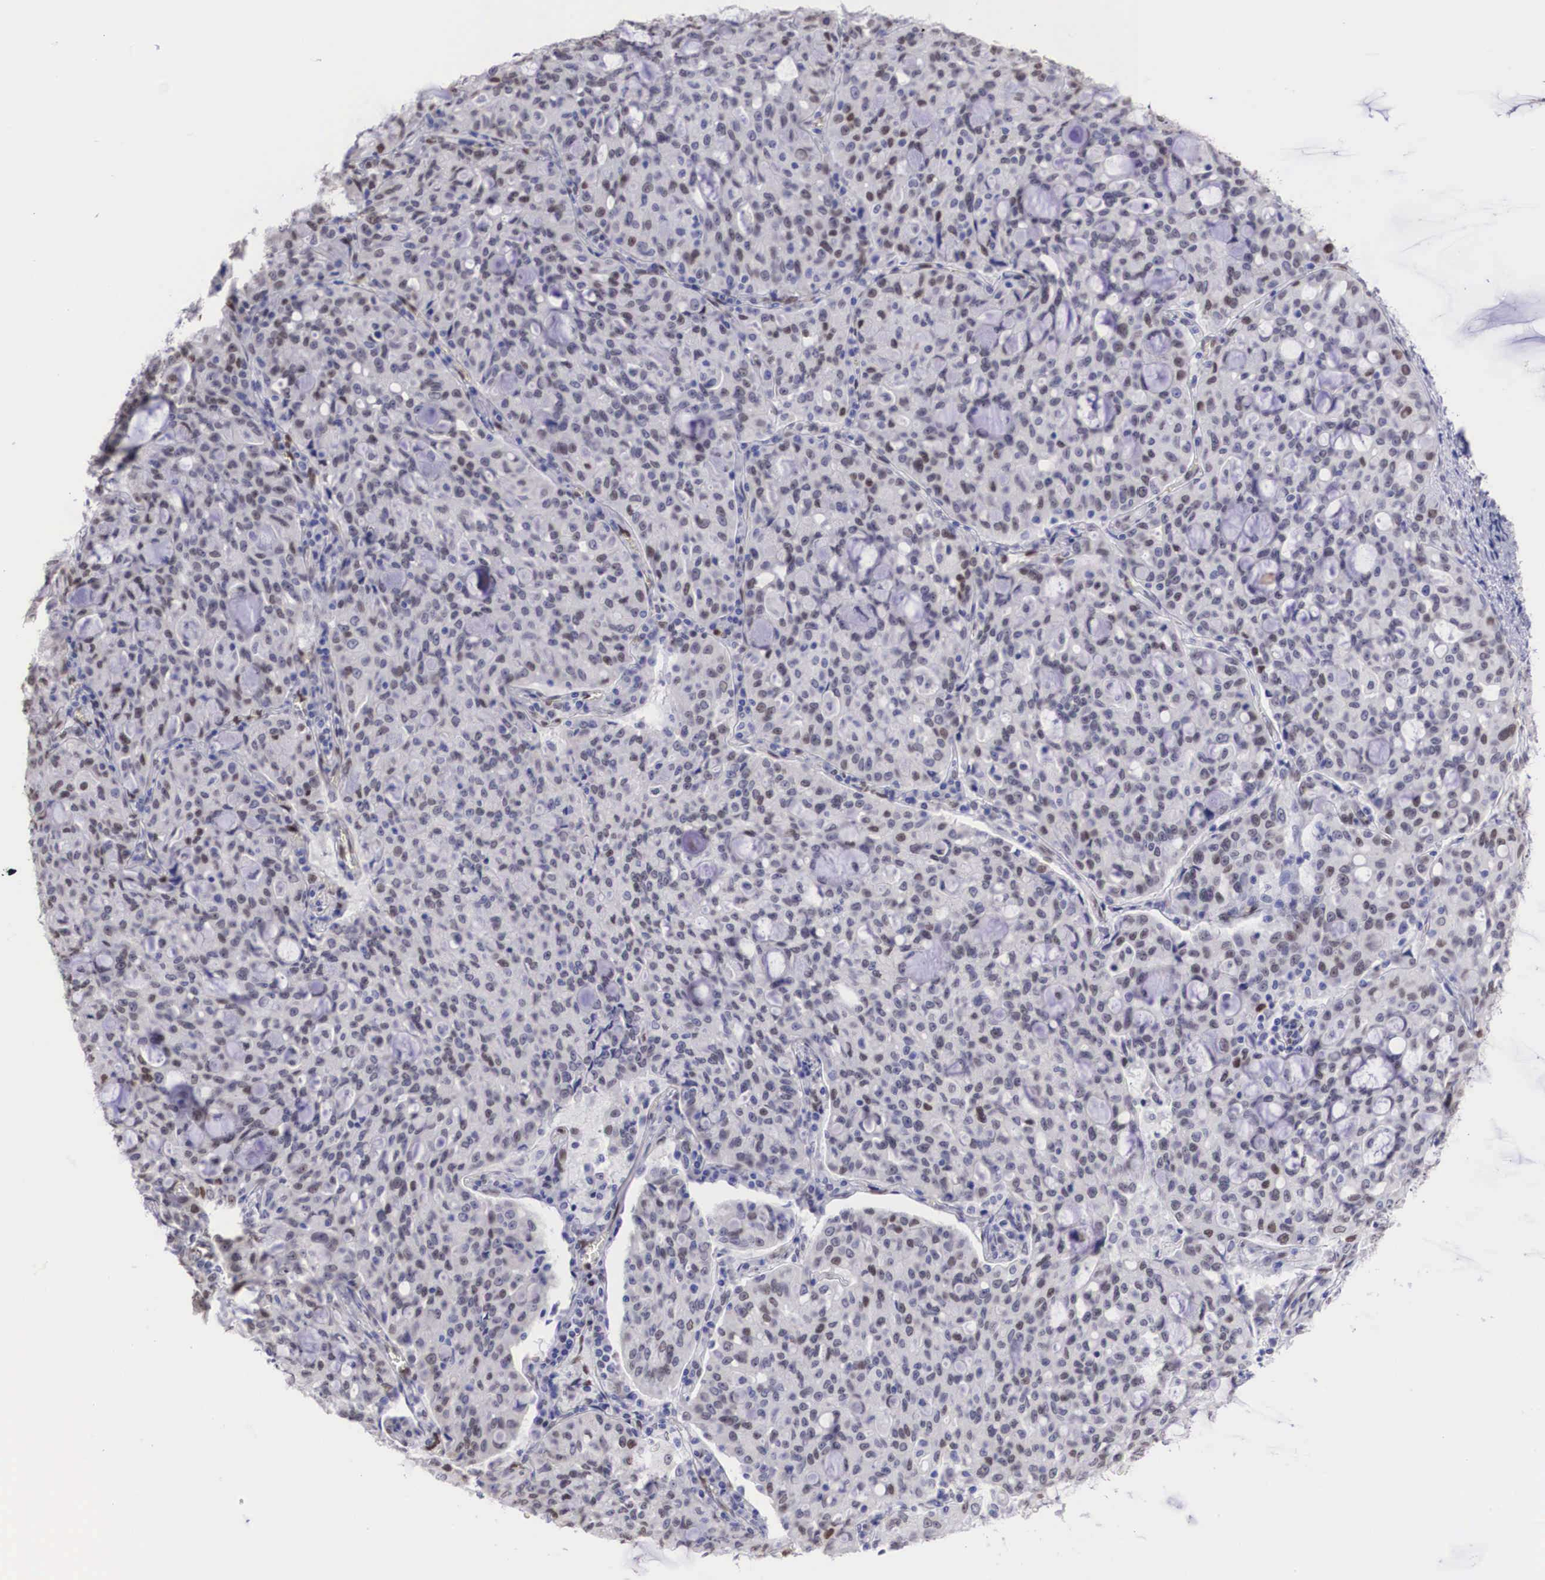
{"staining": {"intensity": "weak", "quantity": "<25%", "location": "nuclear"}, "tissue": "lung cancer", "cell_type": "Tumor cells", "image_type": "cancer", "snomed": [{"axis": "morphology", "description": "Adenocarcinoma, NOS"}, {"axis": "topography", "description": "Lung"}], "caption": "DAB (3,3'-diaminobenzidine) immunohistochemical staining of adenocarcinoma (lung) demonstrates no significant expression in tumor cells.", "gene": "HMGN5", "patient": {"sex": "female", "age": 44}}